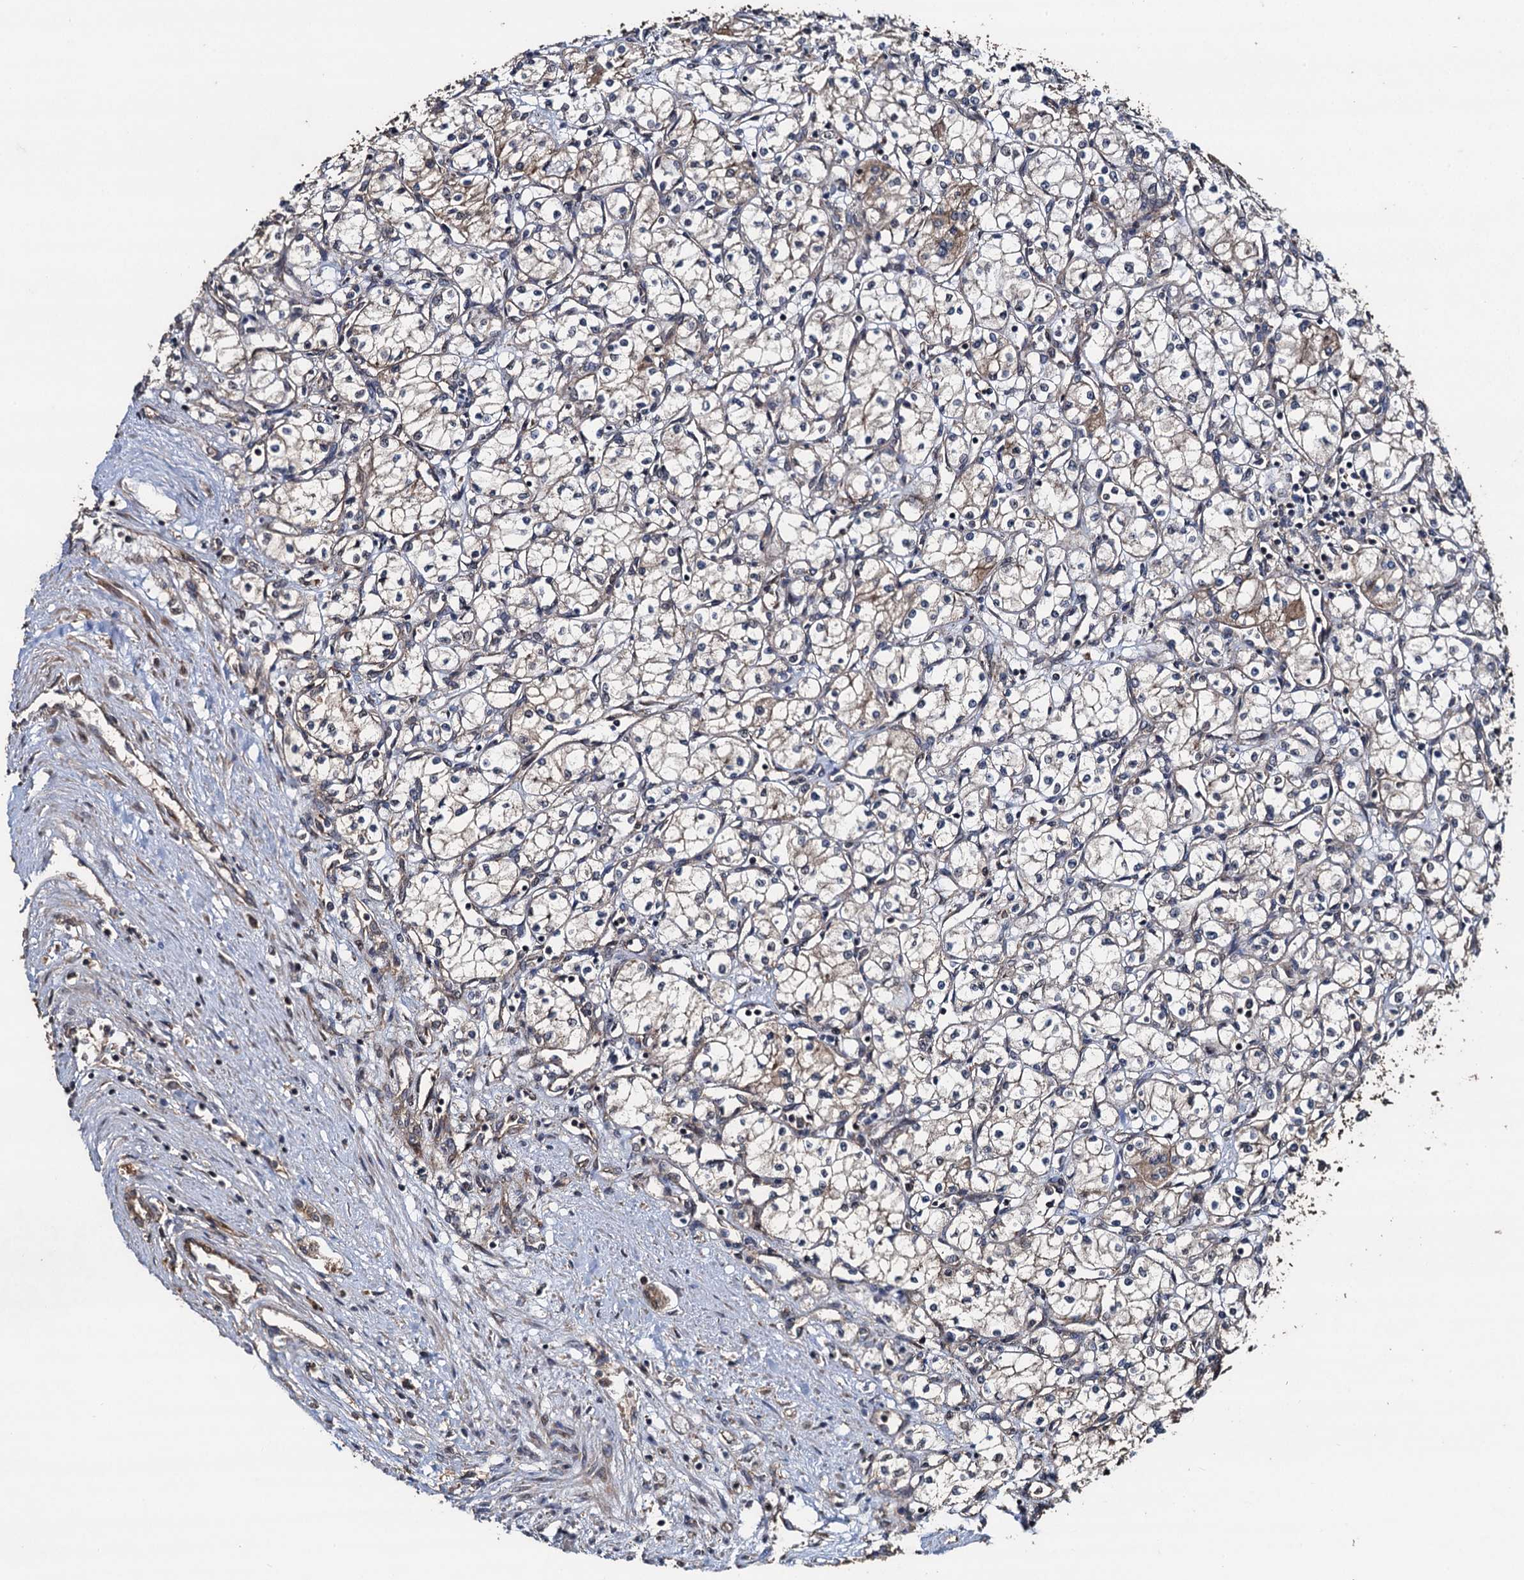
{"staining": {"intensity": "negative", "quantity": "none", "location": "none"}, "tissue": "renal cancer", "cell_type": "Tumor cells", "image_type": "cancer", "snomed": [{"axis": "morphology", "description": "Adenocarcinoma, NOS"}, {"axis": "topography", "description": "Kidney"}], "caption": "A micrograph of renal cancer stained for a protein exhibits no brown staining in tumor cells. The staining was performed using DAB to visualize the protein expression in brown, while the nuclei were stained in blue with hematoxylin (Magnification: 20x).", "gene": "TMEM39B", "patient": {"sex": "male", "age": 59}}